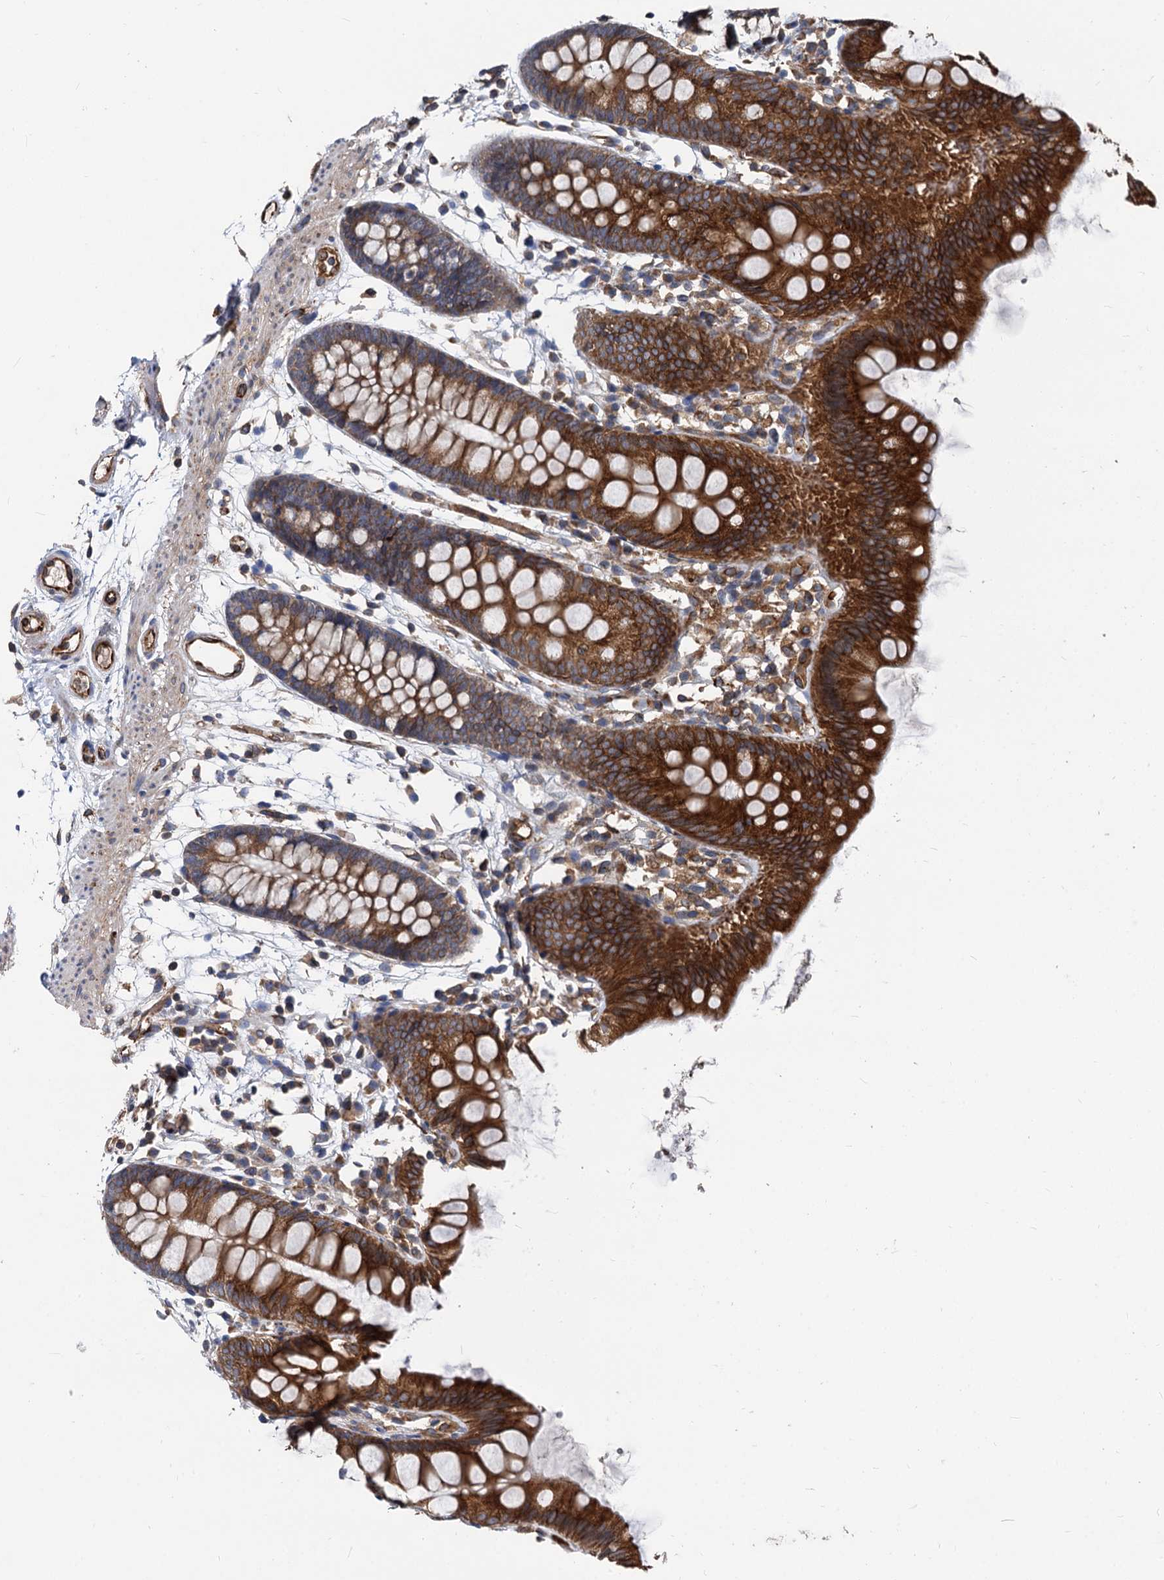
{"staining": {"intensity": "strong", "quantity": ">75%", "location": "cytoplasmic/membranous"}, "tissue": "colon", "cell_type": "Endothelial cells", "image_type": "normal", "snomed": [{"axis": "morphology", "description": "Normal tissue, NOS"}, {"axis": "topography", "description": "Colon"}], "caption": "Immunohistochemical staining of benign human colon exhibits high levels of strong cytoplasmic/membranous positivity in approximately >75% of endothelial cells.", "gene": "STIM1", "patient": {"sex": "male", "age": 56}}